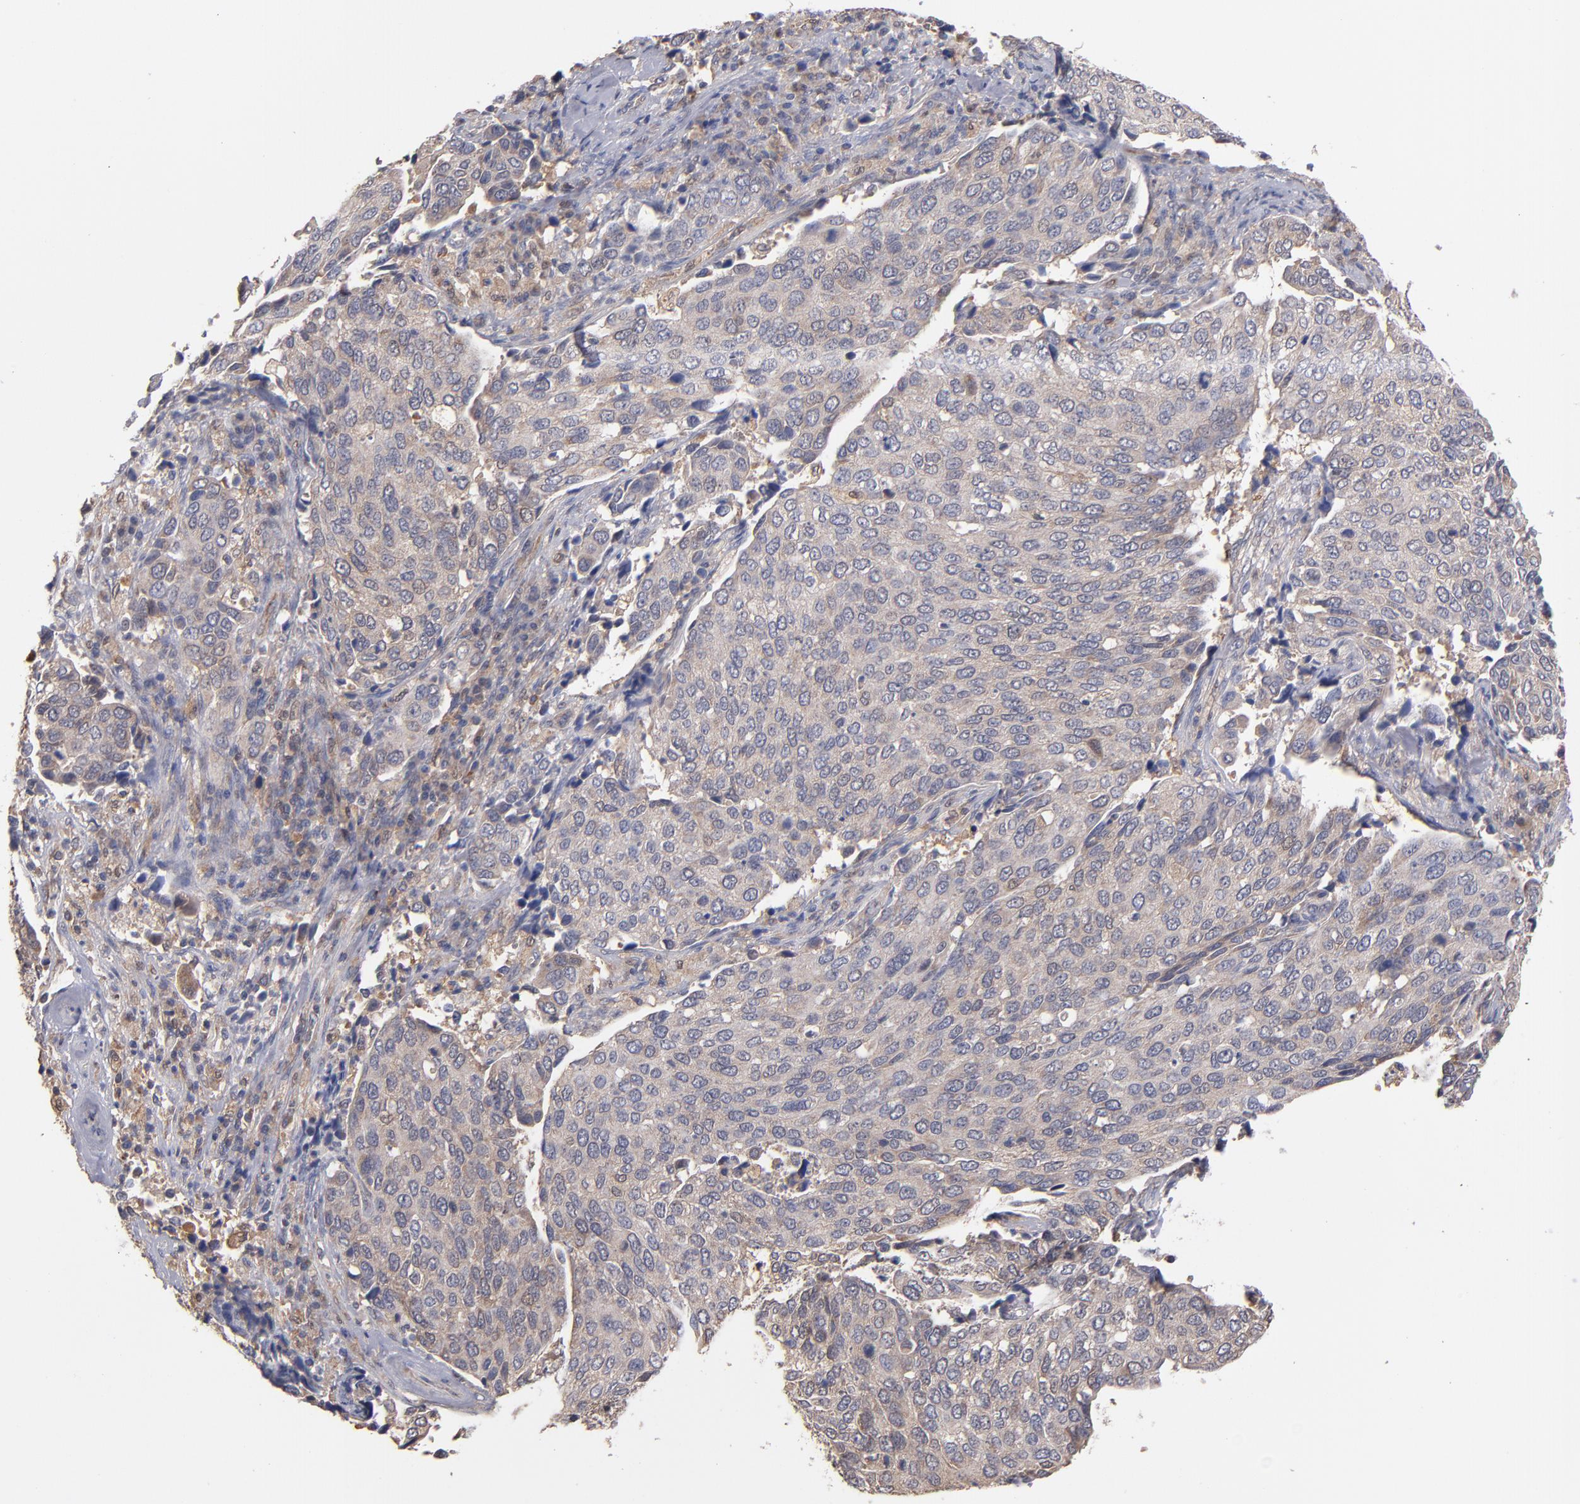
{"staining": {"intensity": "weak", "quantity": ">75%", "location": "cytoplasmic/membranous"}, "tissue": "cervical cancer", "cell_type": "Tumor cells", "image_type": "cancer", "snomed": [{"axis": "morphology", "description": "Squamous cell carcinoma, NOS"}, {"axis": "topography", "description": "Cervix"}], "caption": "High-power microscopy captured an immunohistochemistry (IHC) image of cervical cancer, revealing weak cytoplasmic/membranous staining in about >75% of tumor cells.", "gene": "GMFG", "patient": {"sex": "female", "age": 54}}